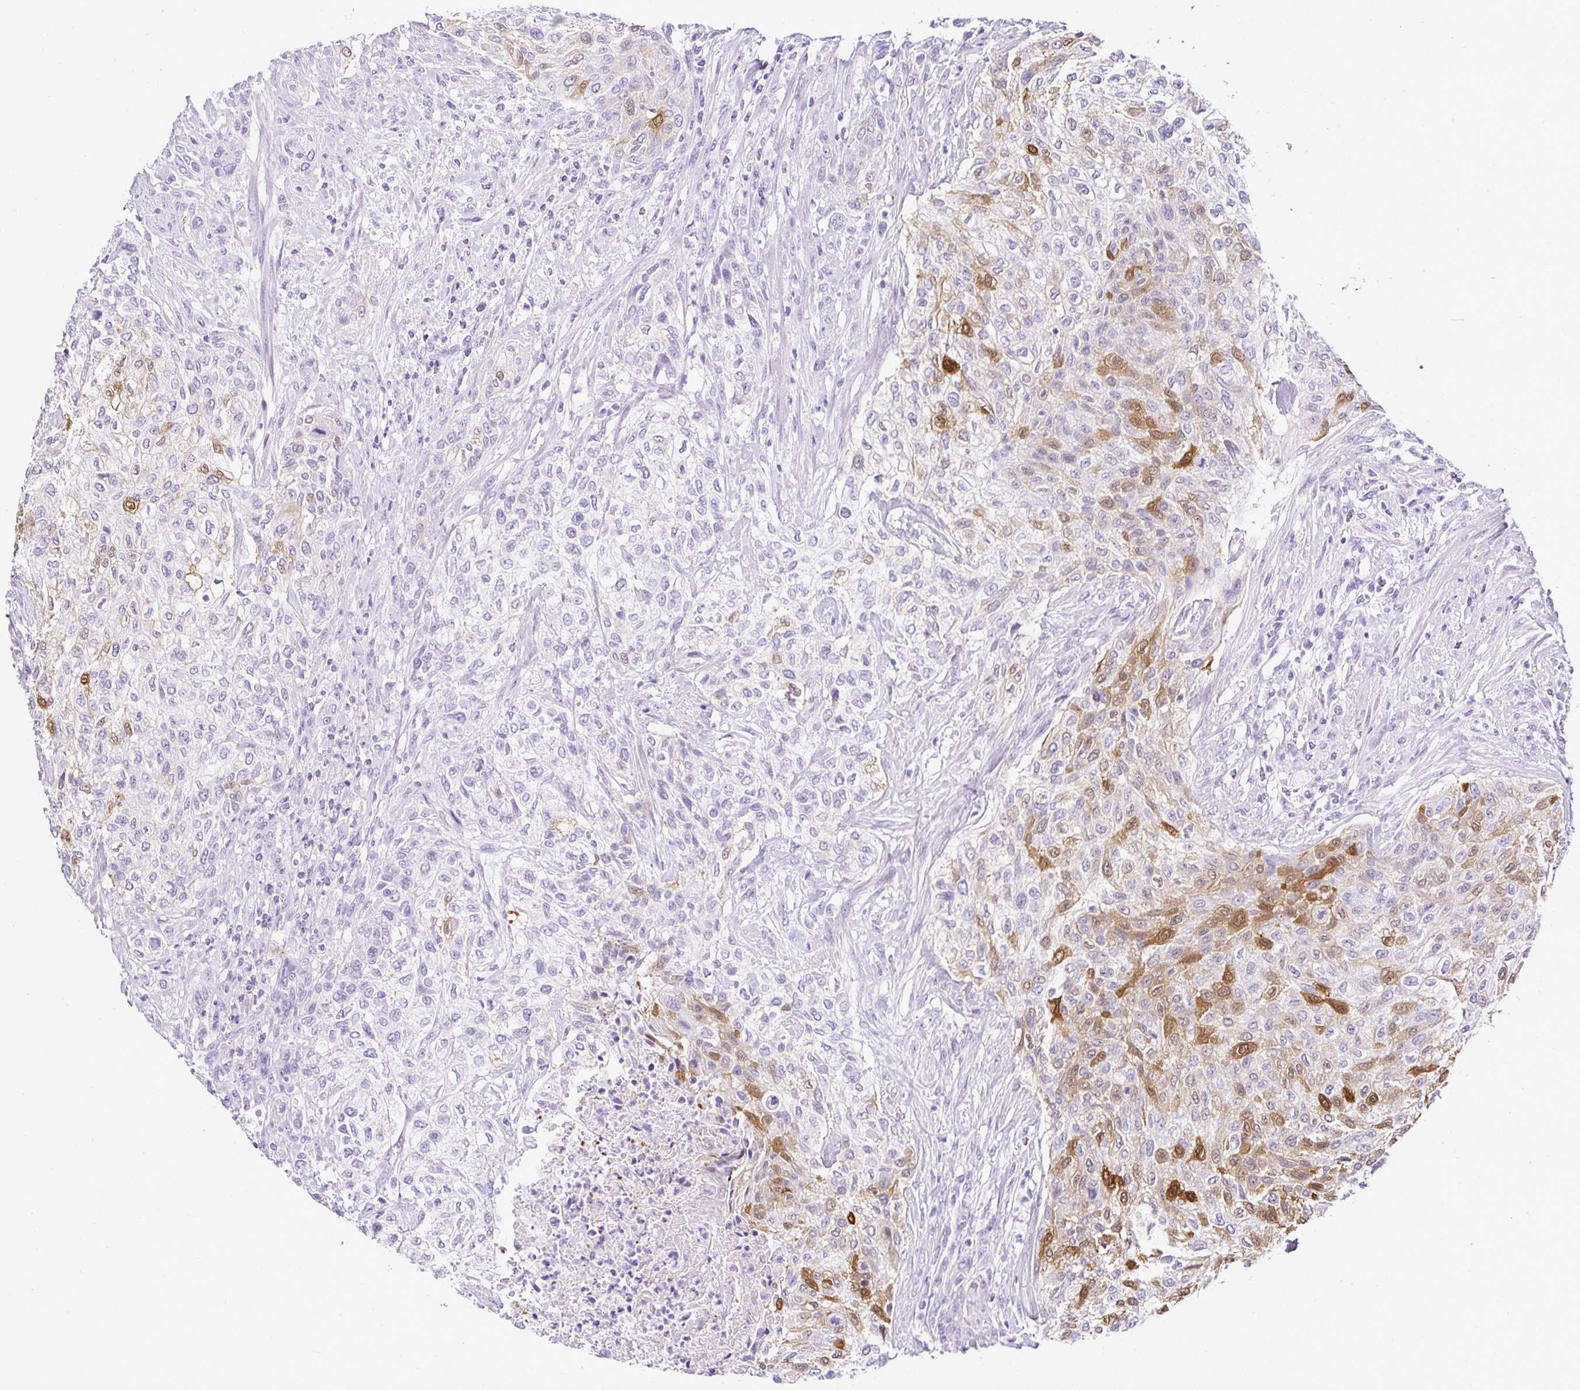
{"staining": {"intensity": "moderate", "quantity": "25%-75%", "location": "cytoplasmic/membranous,nuclear"}, "tissue": "urothelial cancer", "cell_type": "Tumor cells", "image_type": "cancer", "snomed": [{"axis": "morphology", "description": "Normal tissue, NOS"}, {"axis": "morphology", "description": "Urothelial carcinoma, NOS"}, {"axis": "topography", "description": "Urinary bladder"}, {"axis": "topography", "description": "Peripheral nerve tissue"}], "caption": "Transitional cell carcinoma stained with immunohistochemistry (IHC) reveals moderate cytoplasmic/membranous and nuclear positivity in about 25%-75% of tumor cells.", "gene": "SERPINB3", "patient": {"sex": "male", "age": 35}}